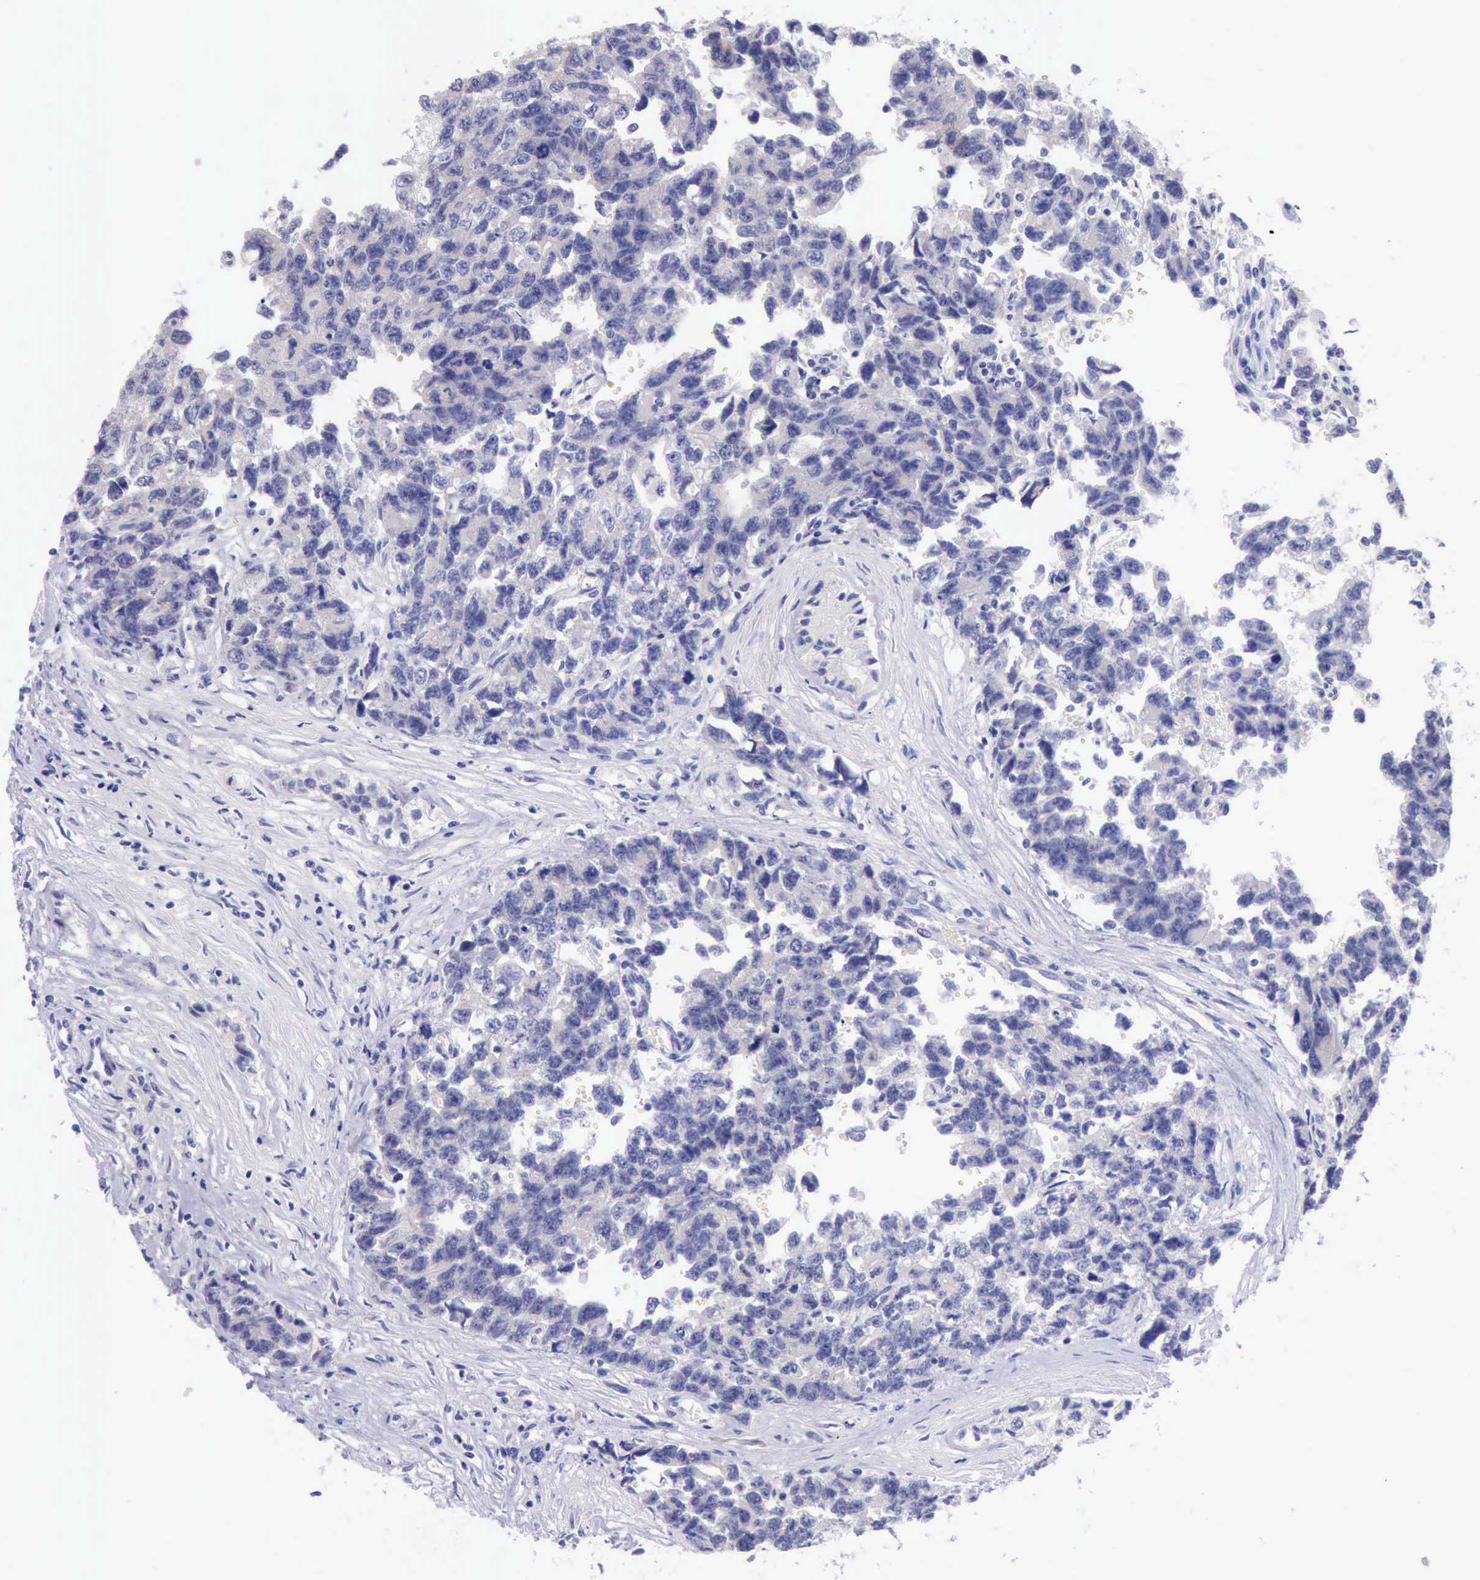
{"staining": {"intensity": "negative", "quantity": "none", "location": "none"}, "tissue": "testis cancer", "cell_type": "Tumor cells", "image_type": "cancer", "snomed": [{"axis": "morphology", "description": "Carcinoma, Embryonal, NOS"}, {"axis": "topography", "description": "Testis"}], "caption": "Immunohistochemistry photomicrograph of neoplastic tissue: embryonal carcinoma (testis) stained with DAB (3,3'-diaminobenzidine) demonstrates no significant protein expression in tumor cells.", "gene": "LRFN5", "patient": {"sex": "male", "age": 31}}